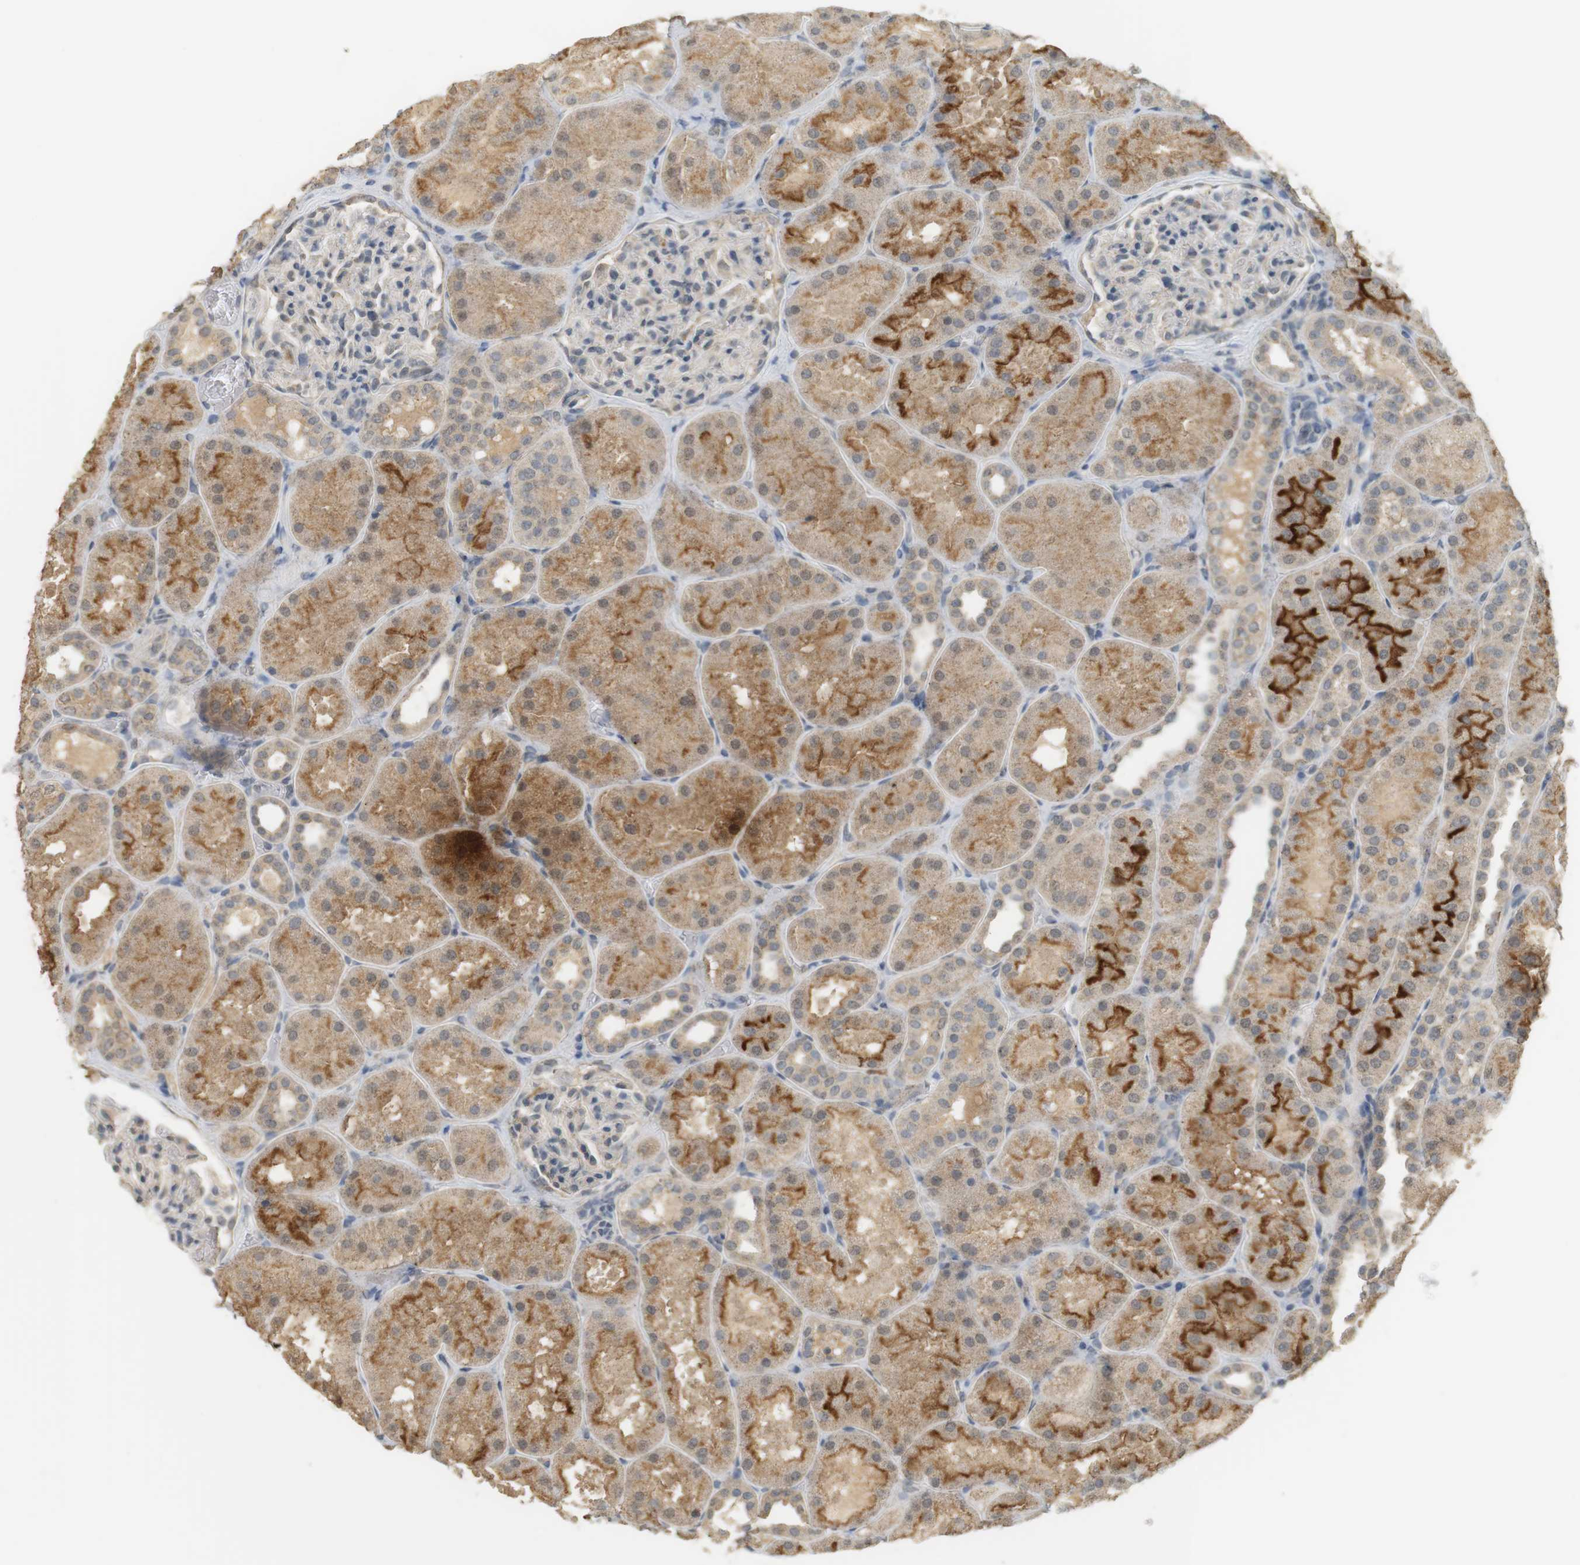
{"staining": {"intensity": "negative", "quantity": "none", "location": "none"}, "tissue": "kidney", "cell_type": "Cells in glomeruli", "image_type": "normal", "snomed": [{"axis": "morphology", "description": "Normal tissue, NOS"}, {"axis": "topography", "description": "Kidney"}], "caption": "A micrograph of kidney stained for a protein shows no brown staining in cells in glomeruli.", "gene": "TTK", "patient": {"sex": "male", "age": 28}}